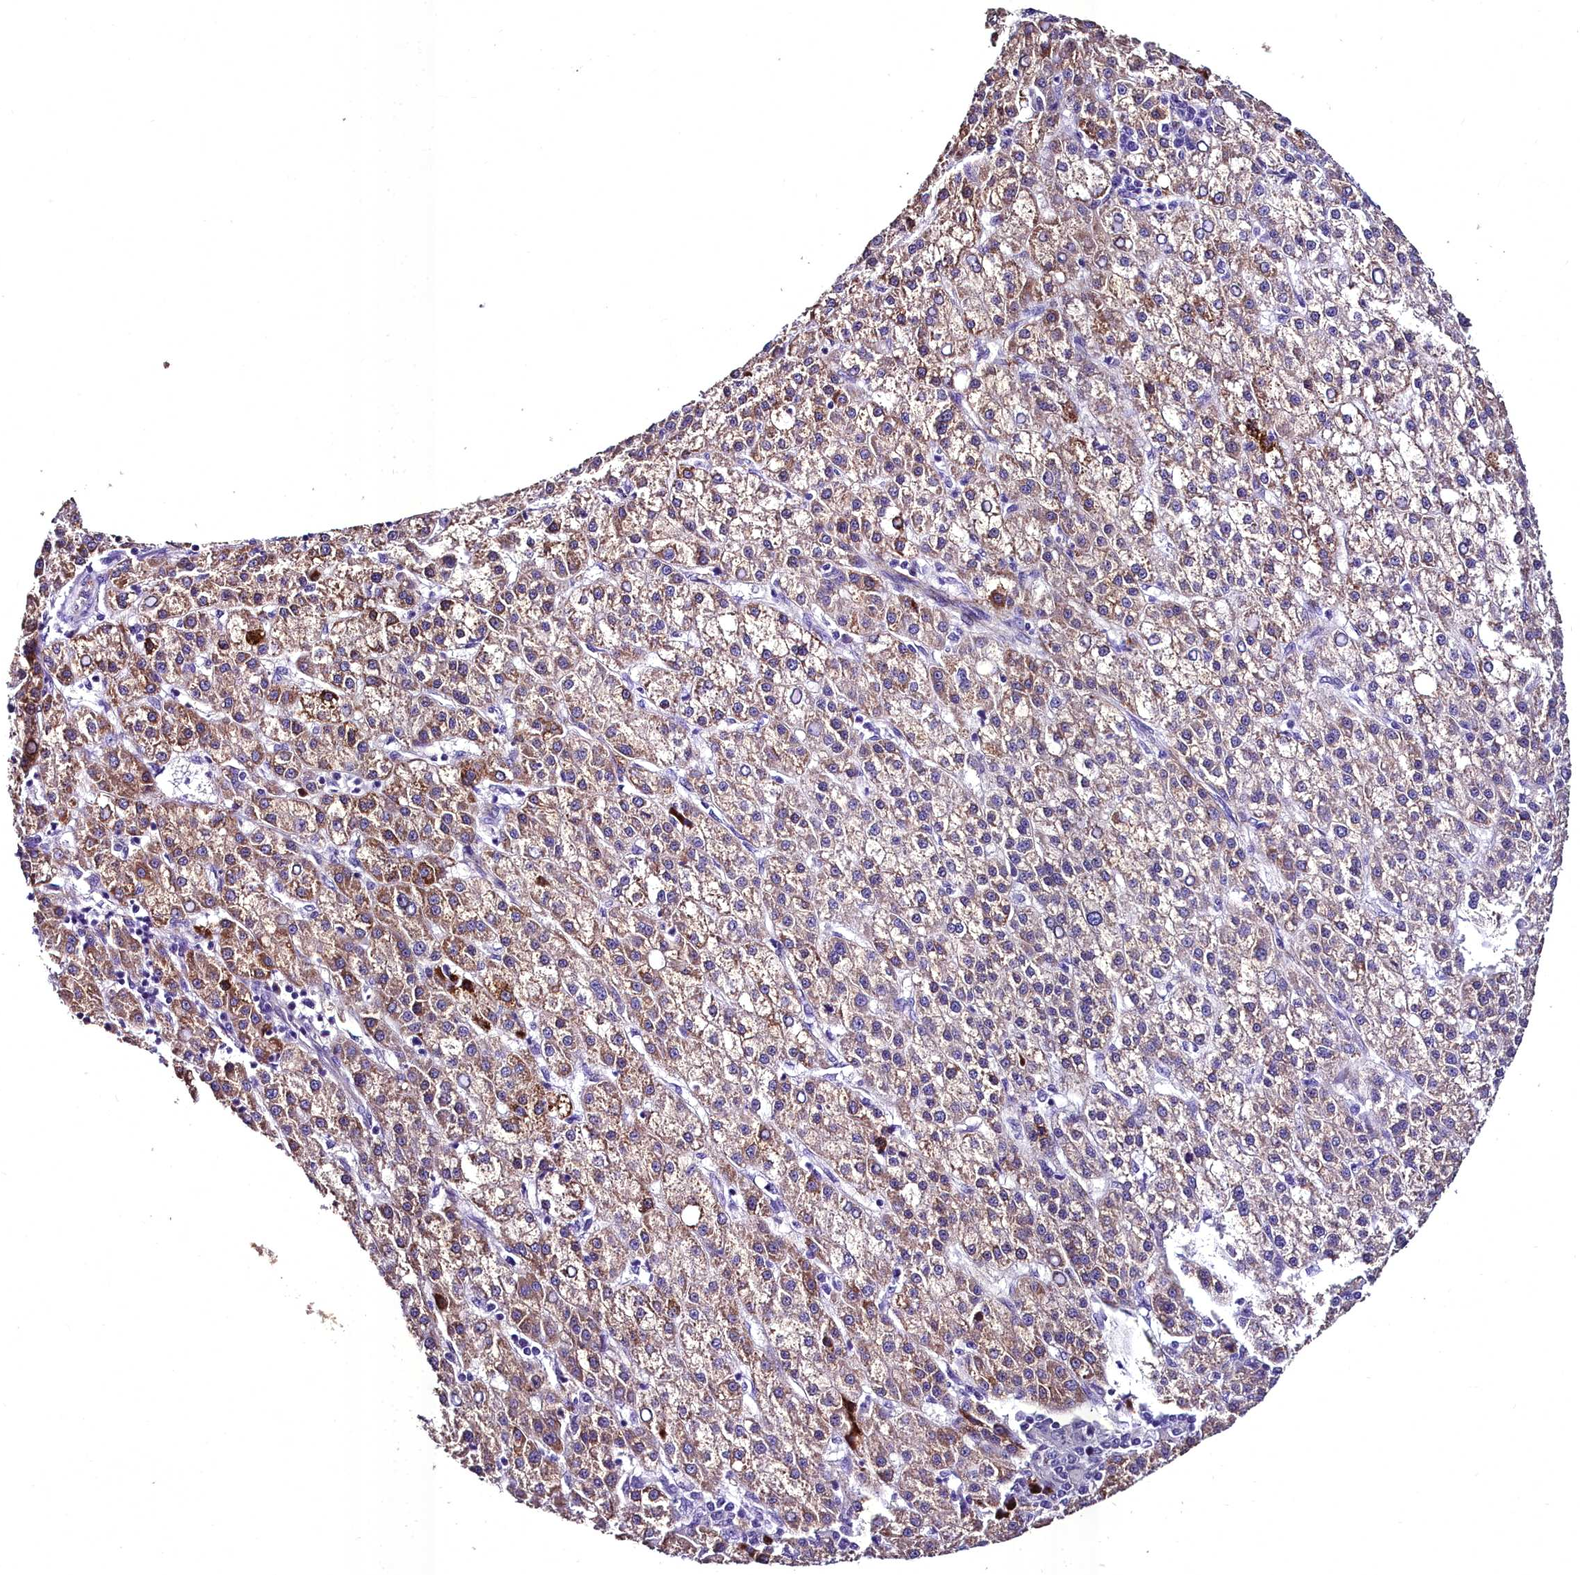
{"staining": {"intensity": "moderate", "quantity": "25%-75%", "location": "cytoplasmic/membranous"}, "tissue": "liver cancer", "cell_type": "Tumor cells", "image_type": "cancer", "snomed": [{"axis": "morphology", "description": "Carcinoma, Hepatocellular, NOS"}, {"axis": "topography", "description": "Liver"}], "caption": "This histopathology image shows immunohistochemistry (IHC) staining of human liver hepatocellular carcinoma, with medium moderate cytoplasmic/membranous positivity in about 25%-75% of tumor cells.", "gene": "MS4A18", "patient": {"sex": "female", "age": 58}}